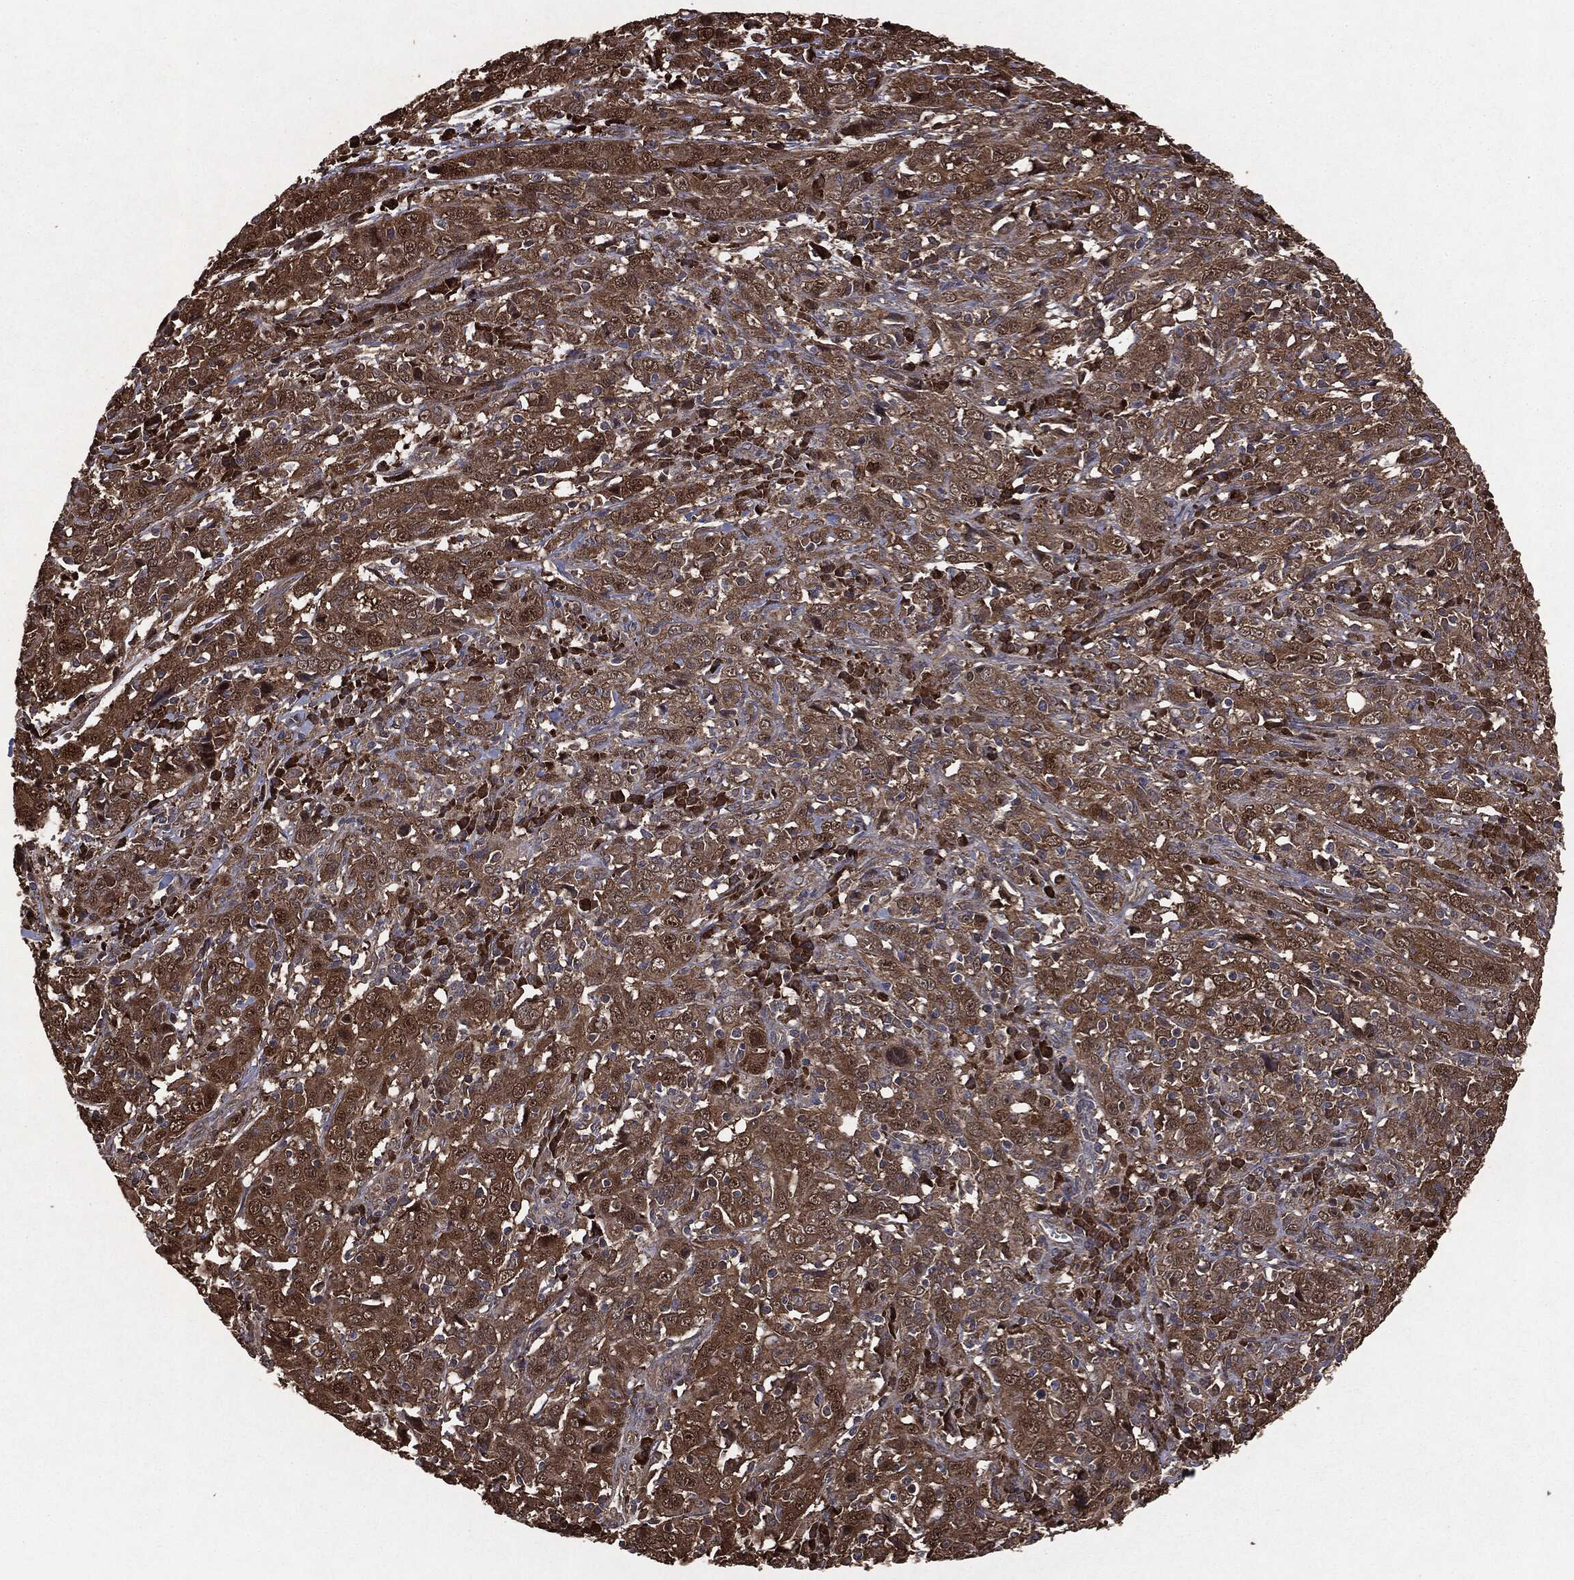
{"staining": {"intensity": "strong", "quantity": ">75%", "location": "cytoplasmic/membranous"}, "tissue": "cervical cancer", "cell_type": "Tumor cells", "image_type": "cancer", "snomed": [{"axis": "morphology", "description": "Squamous cell carcinoma, NOS"}, {"axis": "topography", "description": "Cervix"}], "caption": "Strong cytoplasmic/membranous protein positivity is identified in approximately >75% of tumor cells in cervical cancer.", "gene": "NME1", "patient": {"sex": "female", "age": 46}}